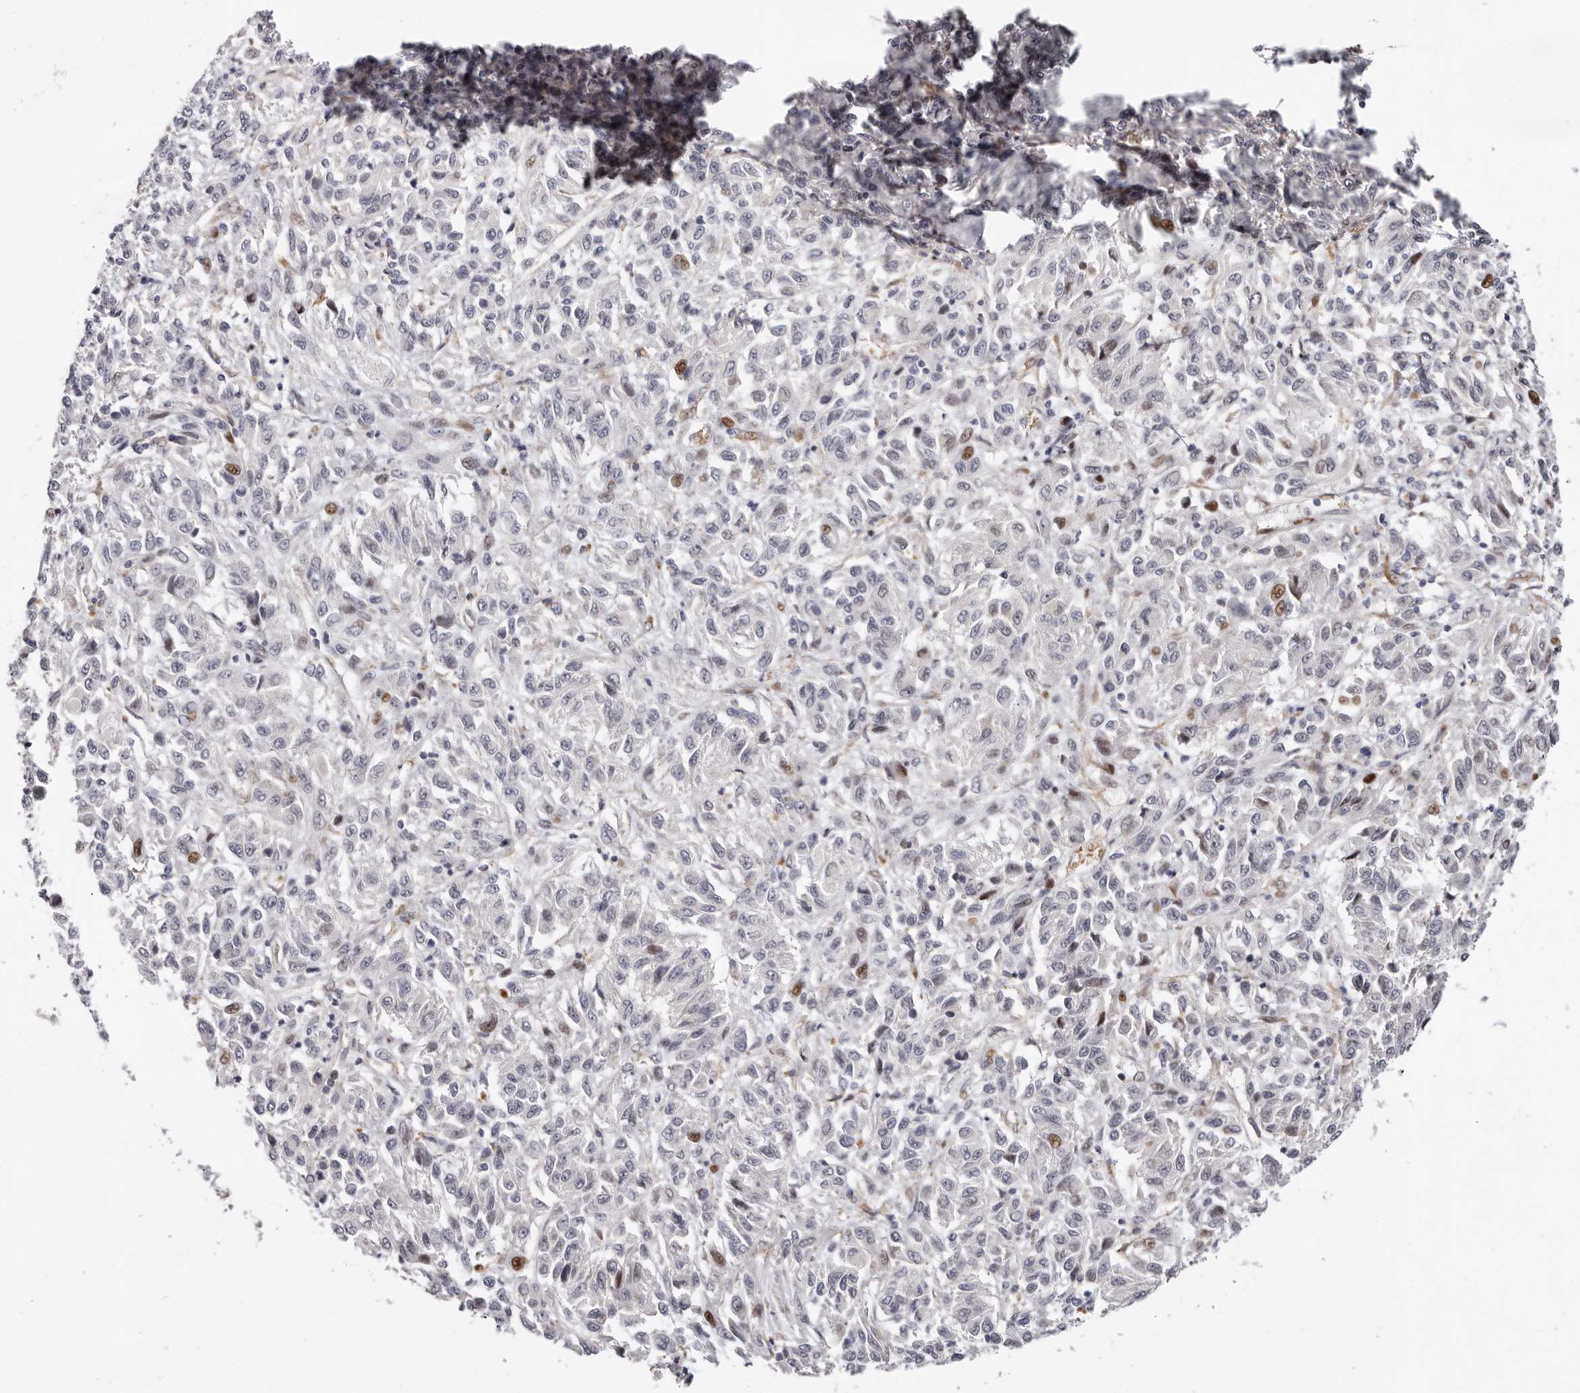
{"staining": {"intensity": "moderate", "quantity": "<25%", "location": "nuclear"}, "tissue": "melanoma", "cell_type": "Tumor cells", "image_type": "cancer", "snomed": [{"axis": "morphology", "description": "Malignant melanoma, Metastatic site"}, {"axis": "topography", "description": "Lung"}], "caption": "Immunohistochemistry histopathology image of neoplastic tissue: human malignant melanoma (metastatic site) stained using IHC exhibits low levels of moderate protein expression localized specifically in the nuclear of tumor cells, appearing as a nuclear brown color.", "gene": "EPHX3", "patient": {"sex": "male", "age": 64}}